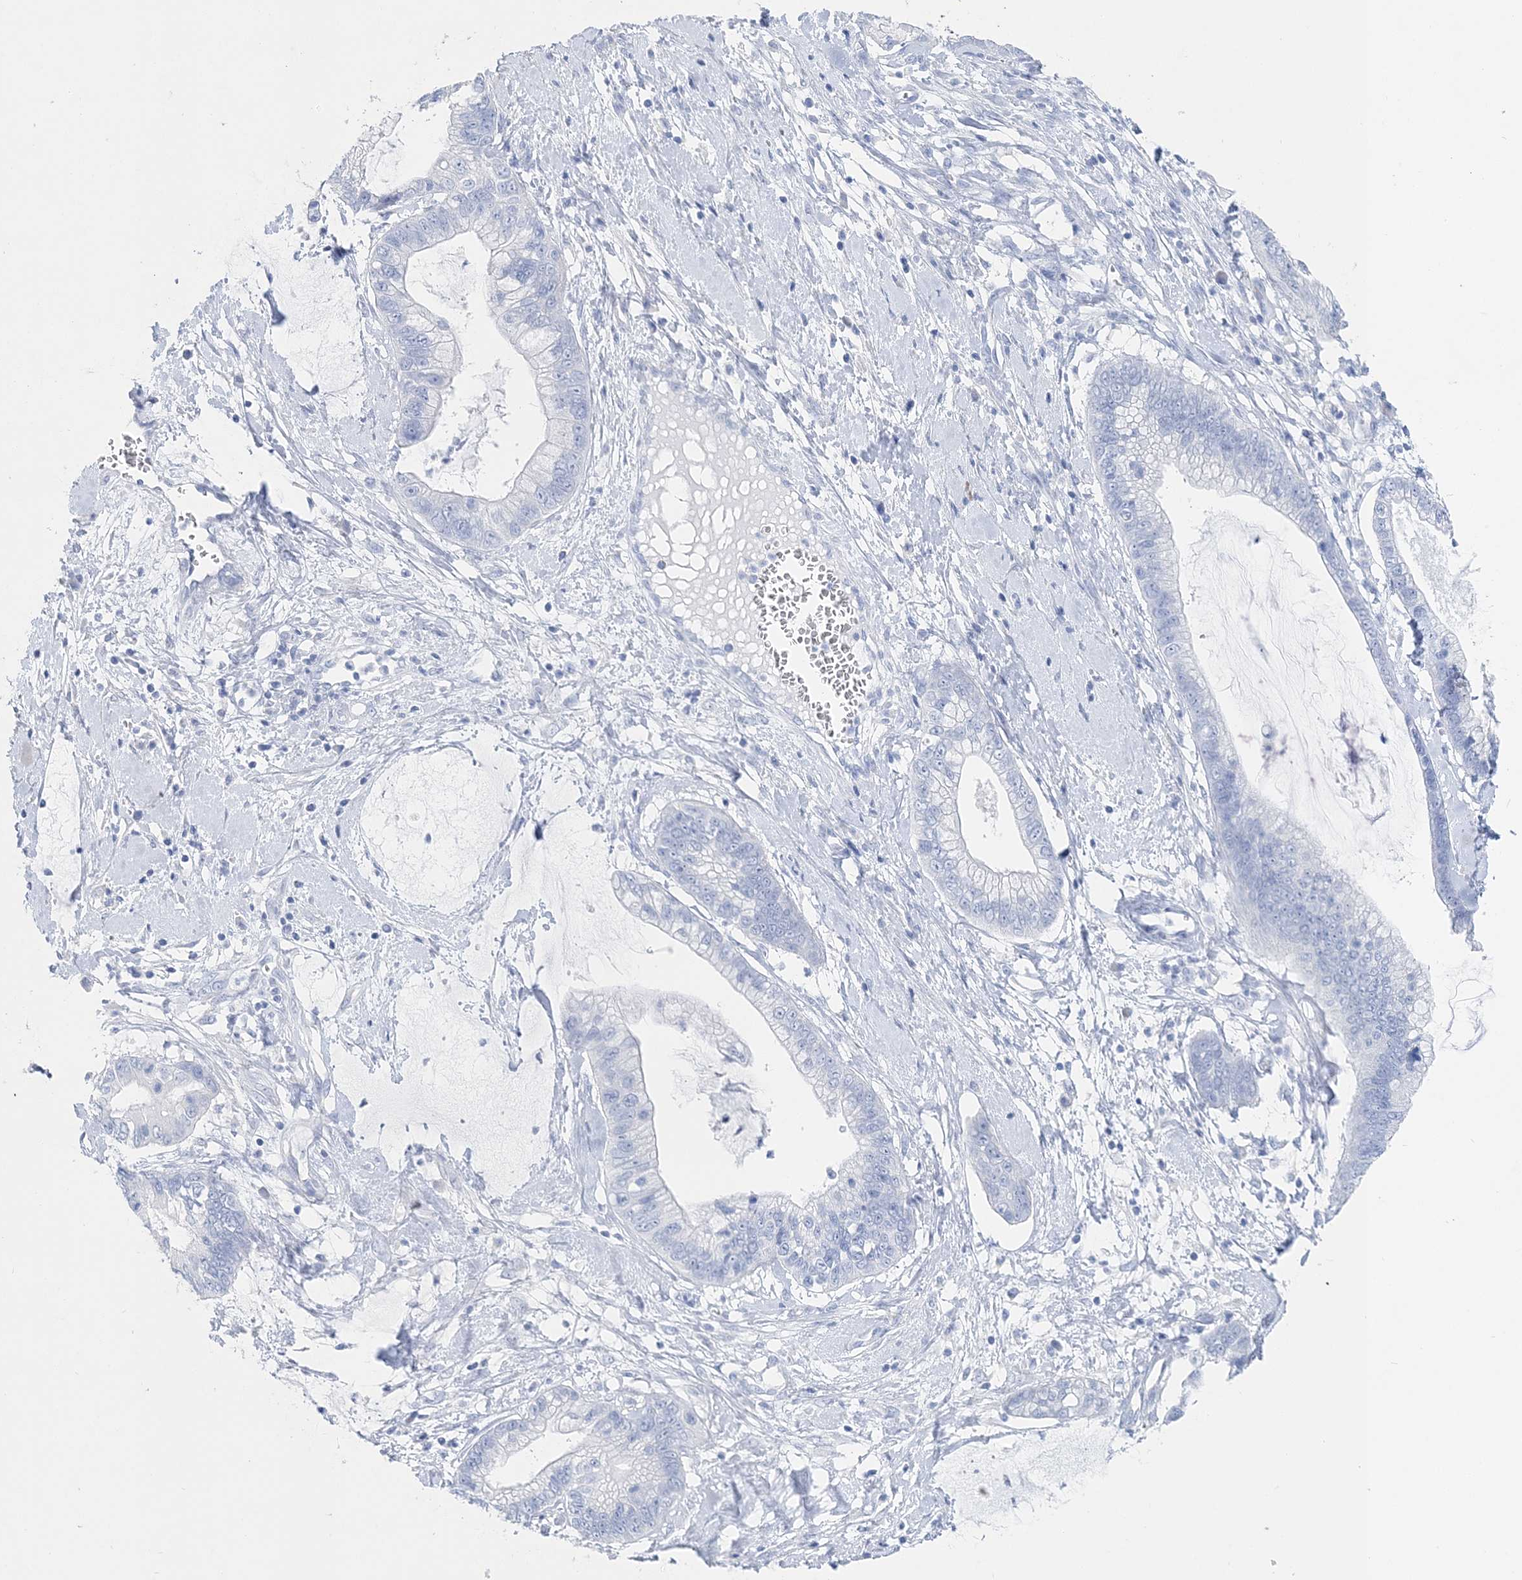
{"staining": {"intensity": "negative", "quantity": "none", "location": "none"}, "tissue": "cervical cancer", "cell_type": "Tumor cells", "image_type": "cancer", "snomed": [{"axis": "morphology", "description": "Adenocarcinoma, NOS"}, {"axis": "topography", "description": "Cervix"}], "caption": "This is an immunohistochemistry histopathology image of cervical cancer (adenocarcinoma). There is no staining in tumor cells.", "gene": "TSPYL6", "patient": {"sex": "female", "age": 44}}